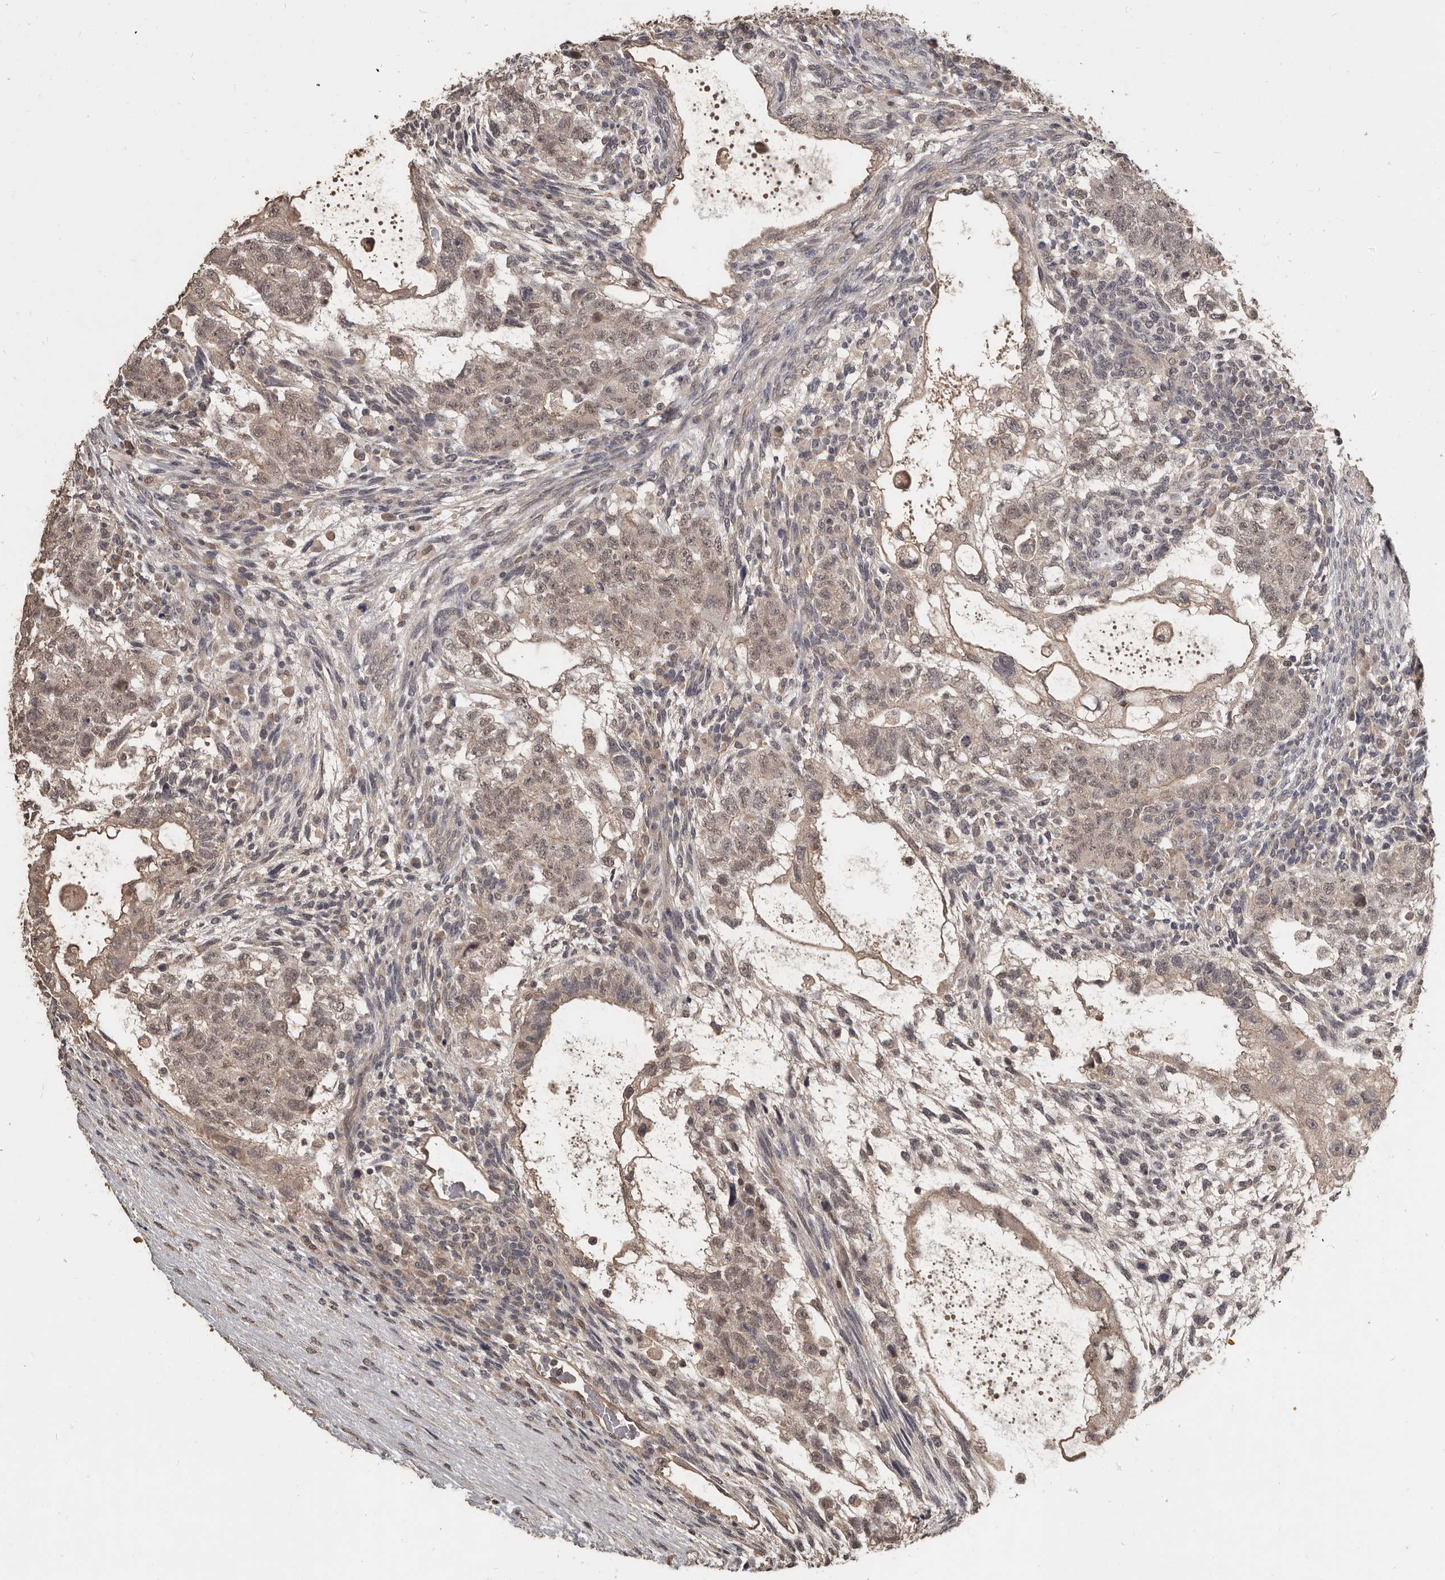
{"staining": {"intensity": "weak", "quantity": ">75%", "location": "cytoplasmic/membranous,nuclear"}, "tissue": "testis cancer", "cell_type": "Tumor cells", "image_type": "cancer", "snomed": [{"axis": "morphology", "description": "Normal tissue, NOS"}, {"axis": "morphology", "description": "Carcinoma, Embryonal, NOS"}, {"axis": "topography", "description": "Testis"}], "caption": "DAB (3,3'-diaminobenzidine) immunohistochemical staining of testis embryonal carcinoma exhibits weak cytoplasmic/membranous and nuclear protein positivity in approximately >75% of tumor cells.", "gene": "ZFP14", "patient": {"sex": "male", "age": 36}}